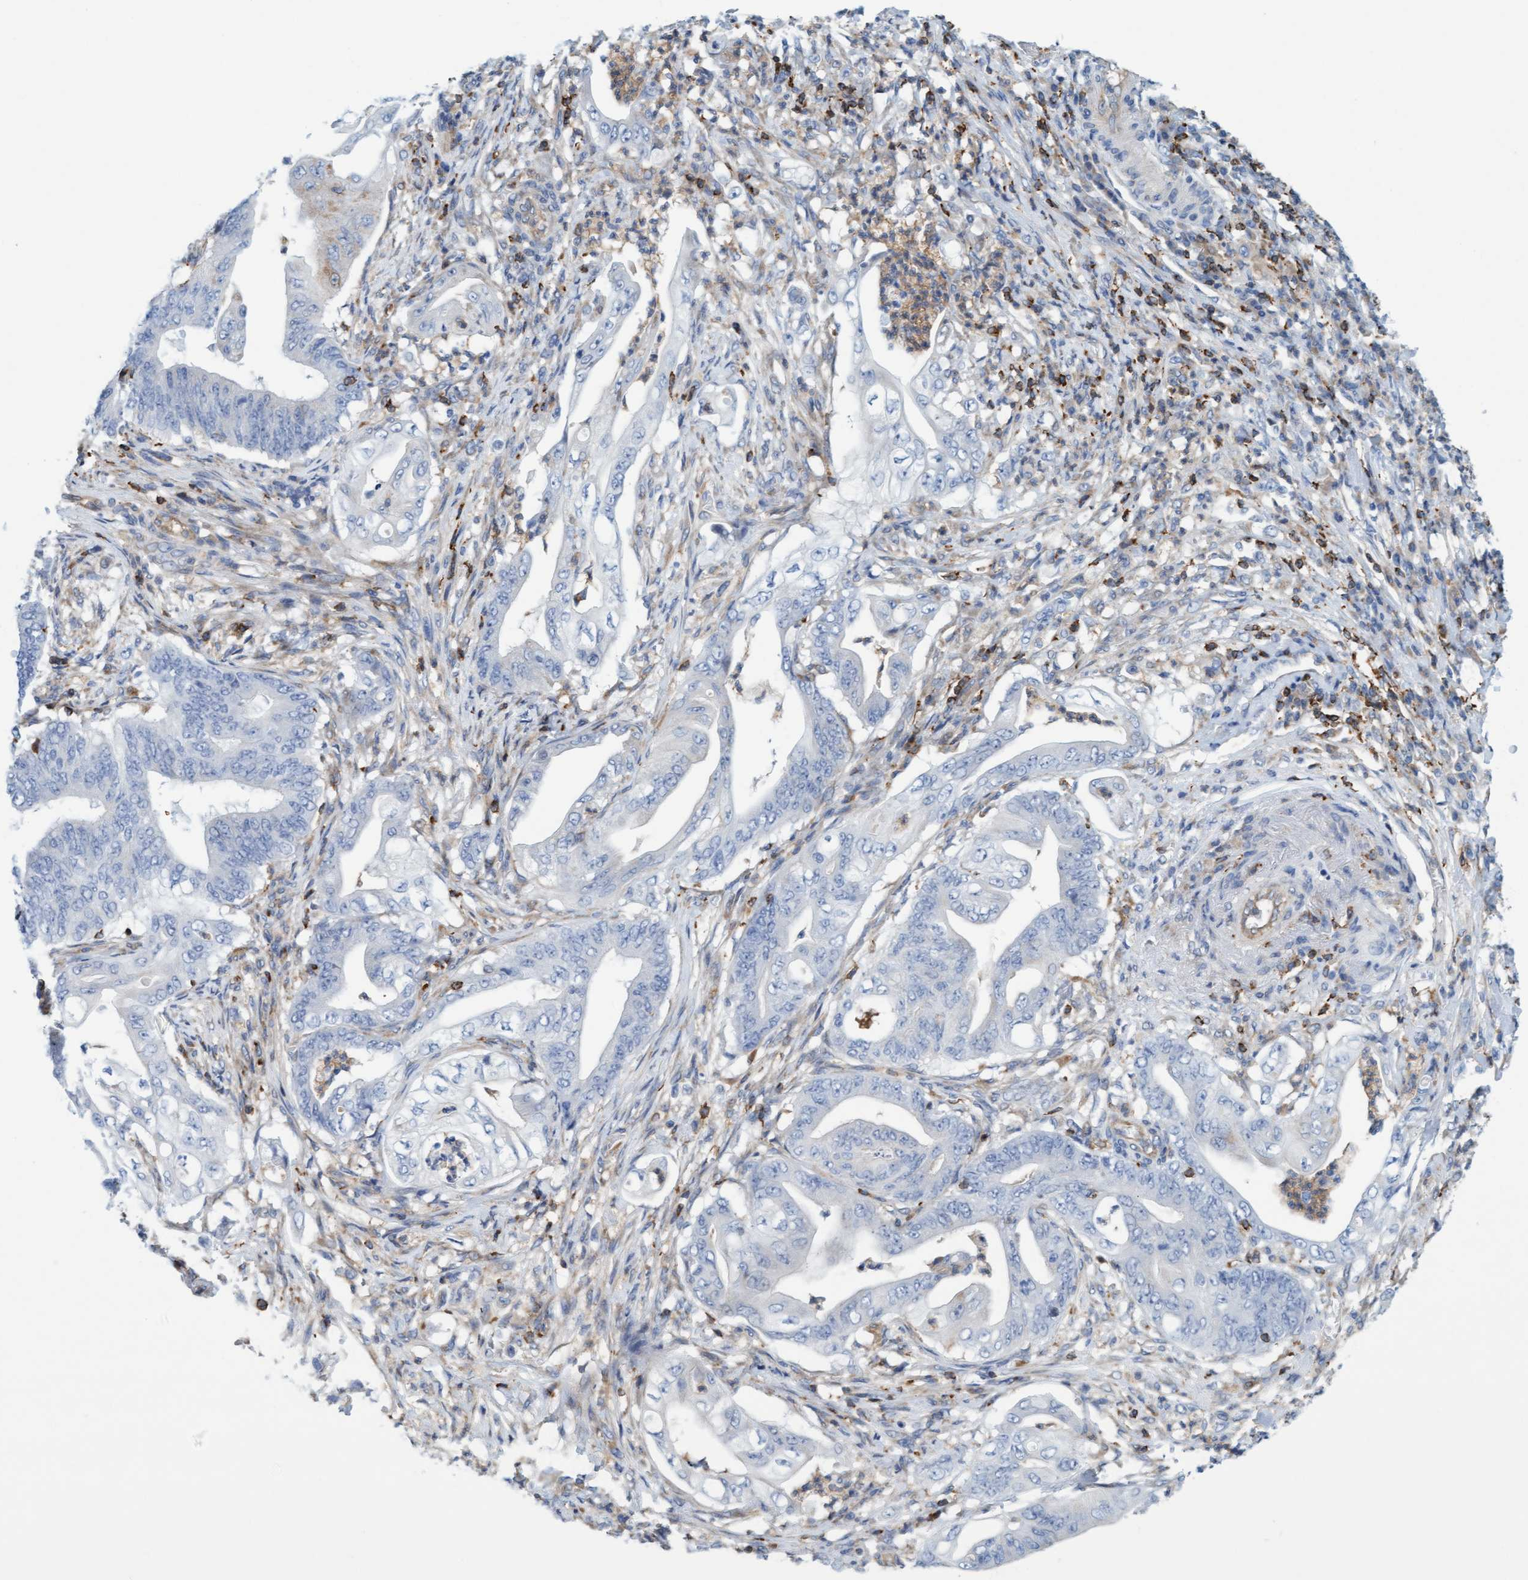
{"staining": {"intensity": "negative", "quantity": "none", "location": "none"}, "tissue": "stomach cancer", "cell_type": "Tumor cells", "image_type": "cancer", "snomed": [{"axis": "morphology", "description": "Adenocarcinoma, NOS"}, {"axis": "topography", "description": "Stomach"}], "caption": "Image shows no significant protein expression in tumor cells of adenocarcinoma (stomach).", "gene": "FNBP1", "patient": {"sex": "female", "age": 73}}